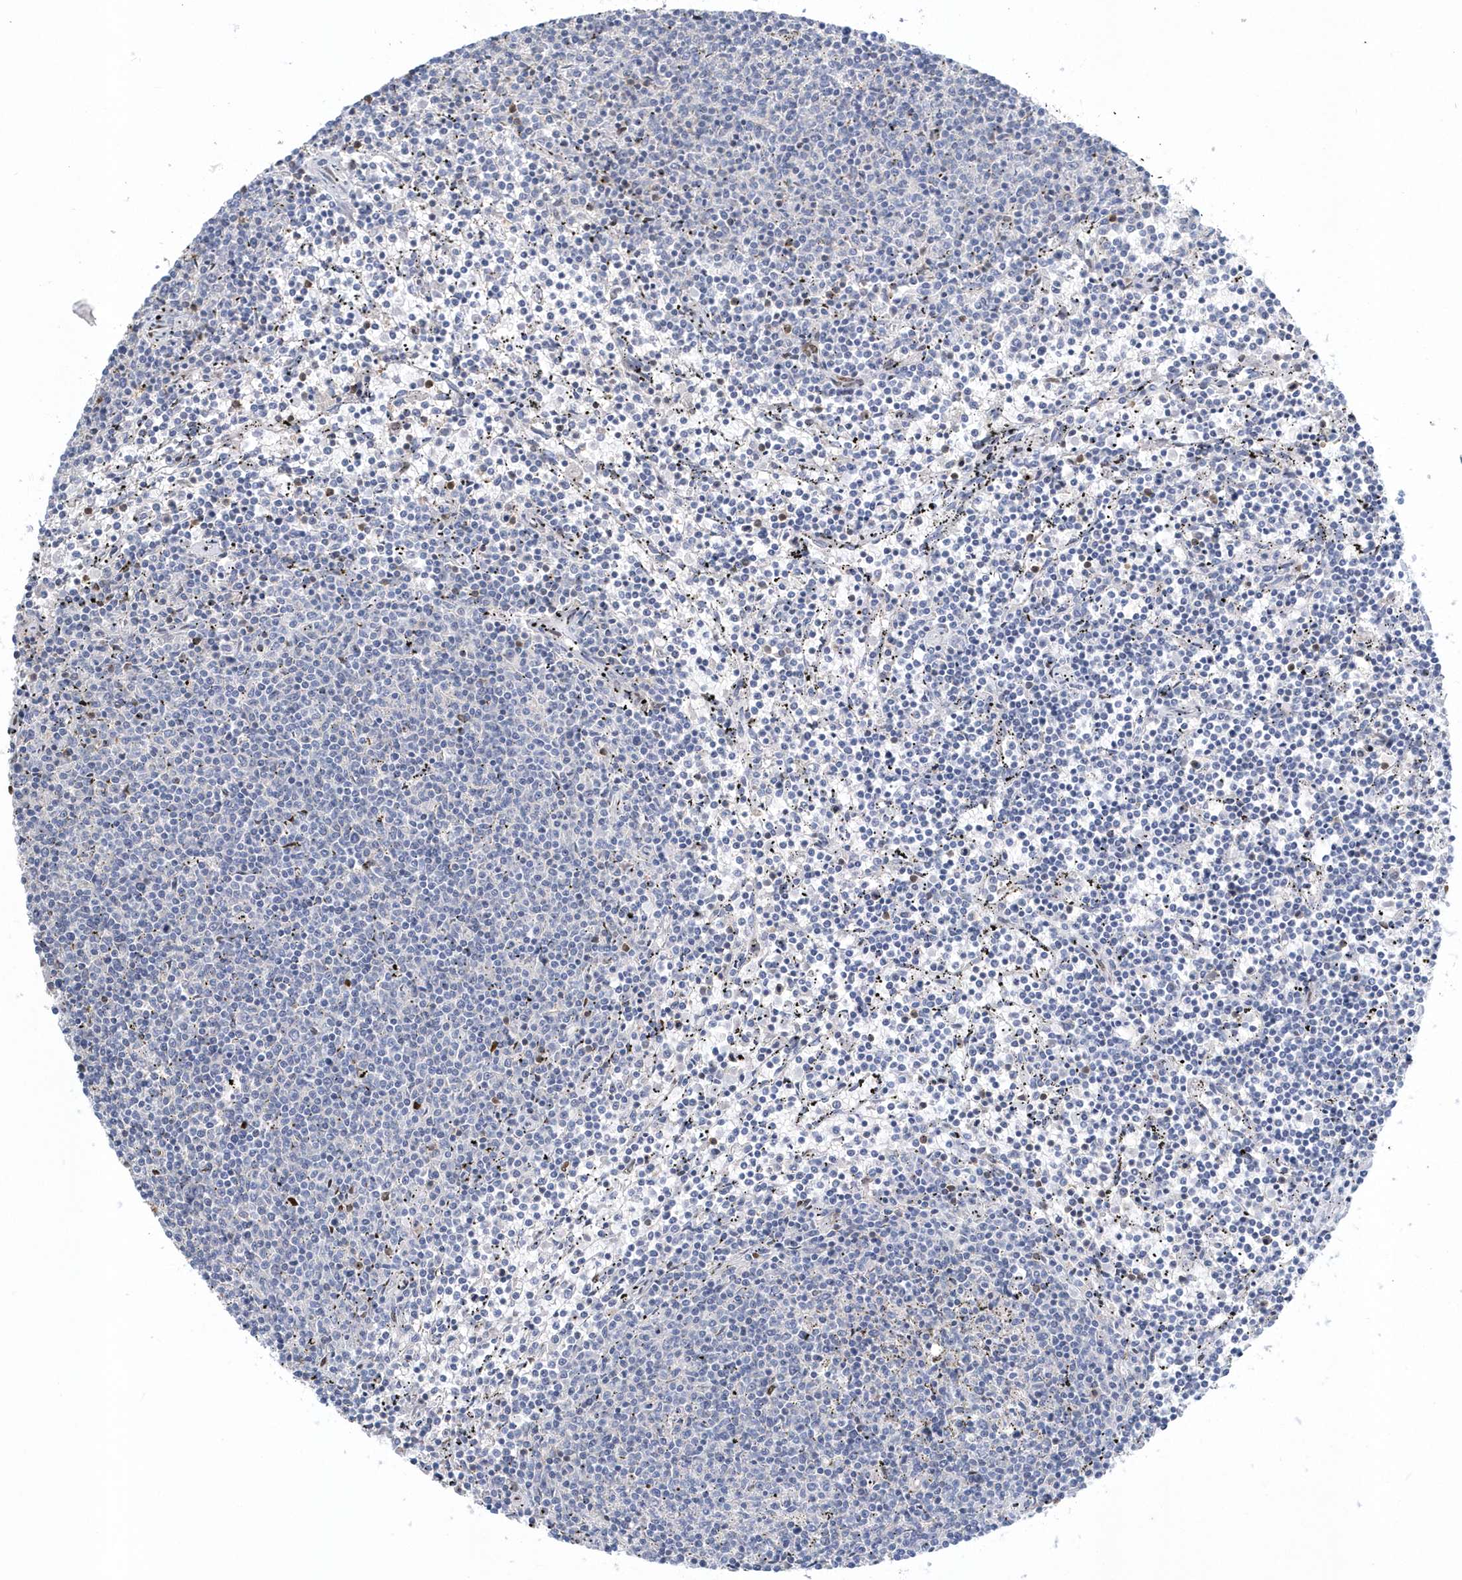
{"staining": {"intensity": "negative", "quantity": "none", "location": "none"}, "tissue": "lymphoma", "cell_type": "Tumor cells", "image_type": "cancer", "snomed": [{"axis": "morphology", "description": "Malignant lymphoma, non-Hodgkin's type, Low grade"}, {"axis": "topography", "description": "Spleen"}], "caption": "Tumor cells are negative for brown protein staining in lymphoma.", "gene": "MACROH2A2", "patient": {"sex": "female", "age": 50}}